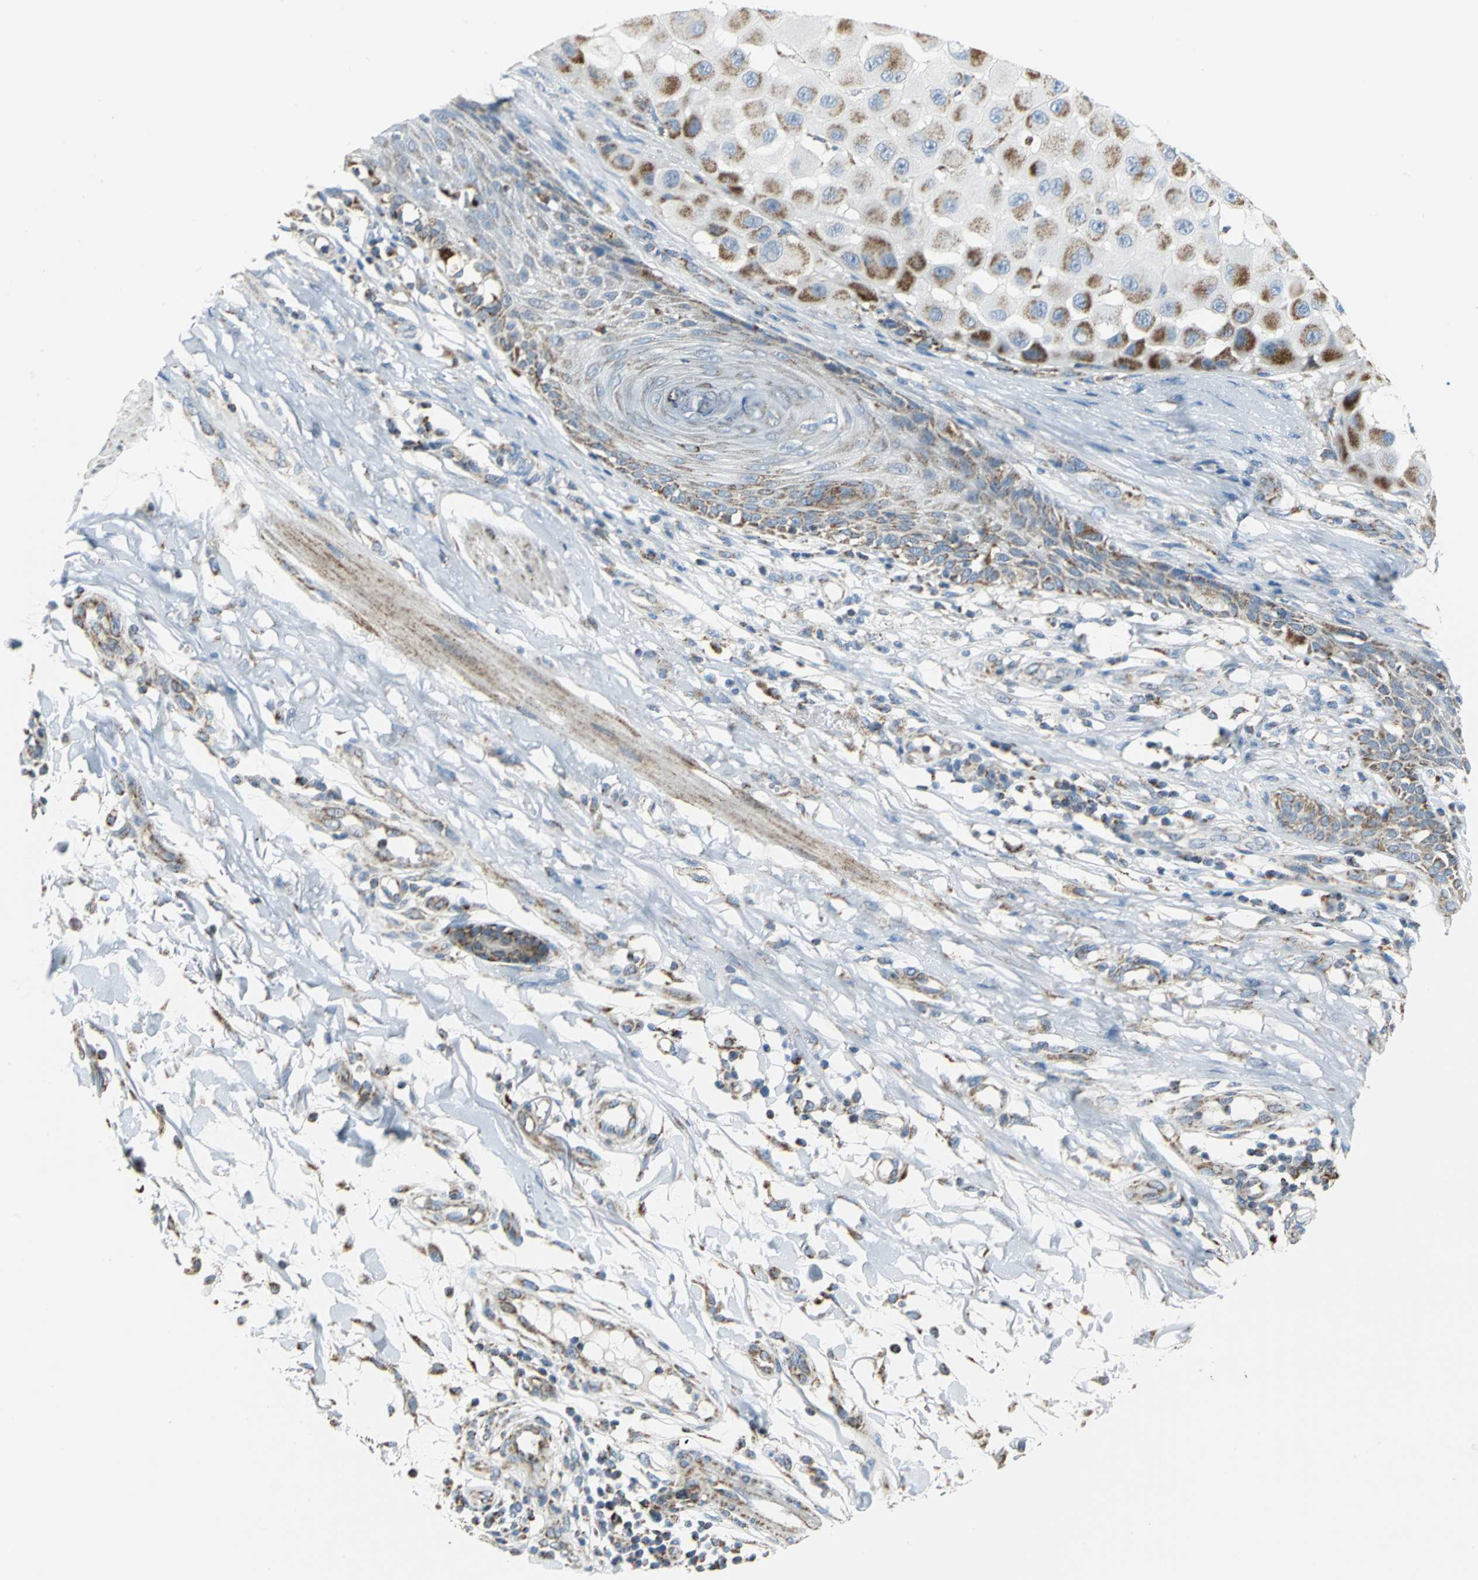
{"staining": {"intensity": "moderate", "quantity": ">75%", "location": "cytoplasmic/membranous"}, "tissue": "melanoma", "cell_type": "Tumor cells", "image_type": "cancer", "snomed": [{"axis": "morphology", "description": "Malignant melanoma, NOS"}, {"axis": "topography", "description": "Skin"}], "caption": "Moderate cytoplasmic/membranous expression for a protein is present in about >75% of tumor cells of malignant melanoma using immunohistochemistry.", "gene": "NTRK1", "patient": {"sex": "female", "age": 81}}